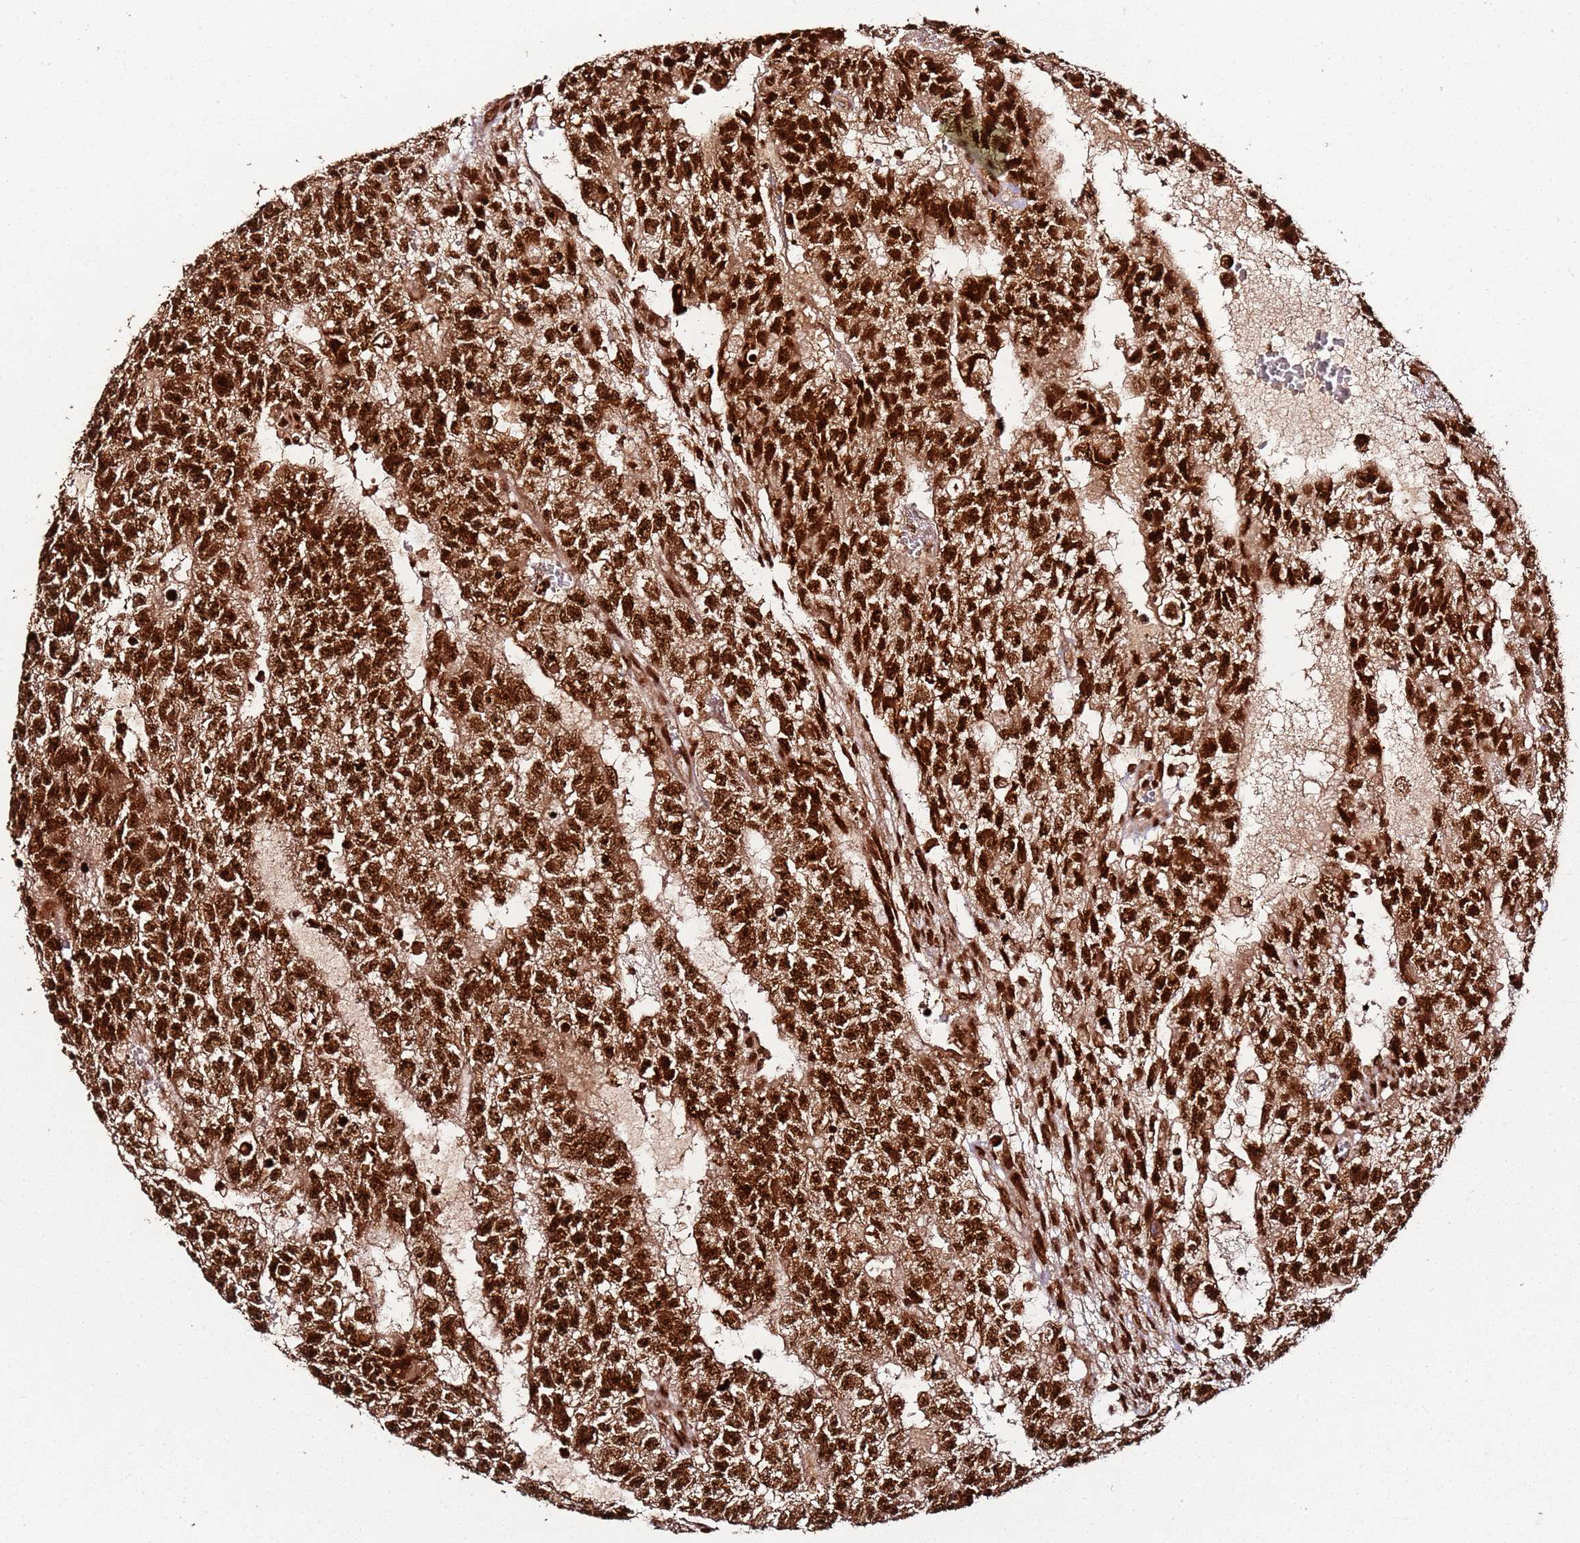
{"staining": {"intensity": "strong", "quantity": ">75%", "location": "nuclear"}, "tissue": "testis cancer", "cell_type": "Tumor cells", "image_type": "cancer", "snomed": [{"axis": "morphology", "description": "Carcinoma, Embryonal, NOS"}, {"axis": "topography", "description": "Testis"}], "caption": "Brown immunohistochemical staining in human embryonal carcinoma (testis) demonstrates strong nuclear positivity in about >75% of tumor cells.", "gene": "XRN2", "patient": {"sex": "male", "age": 26}}